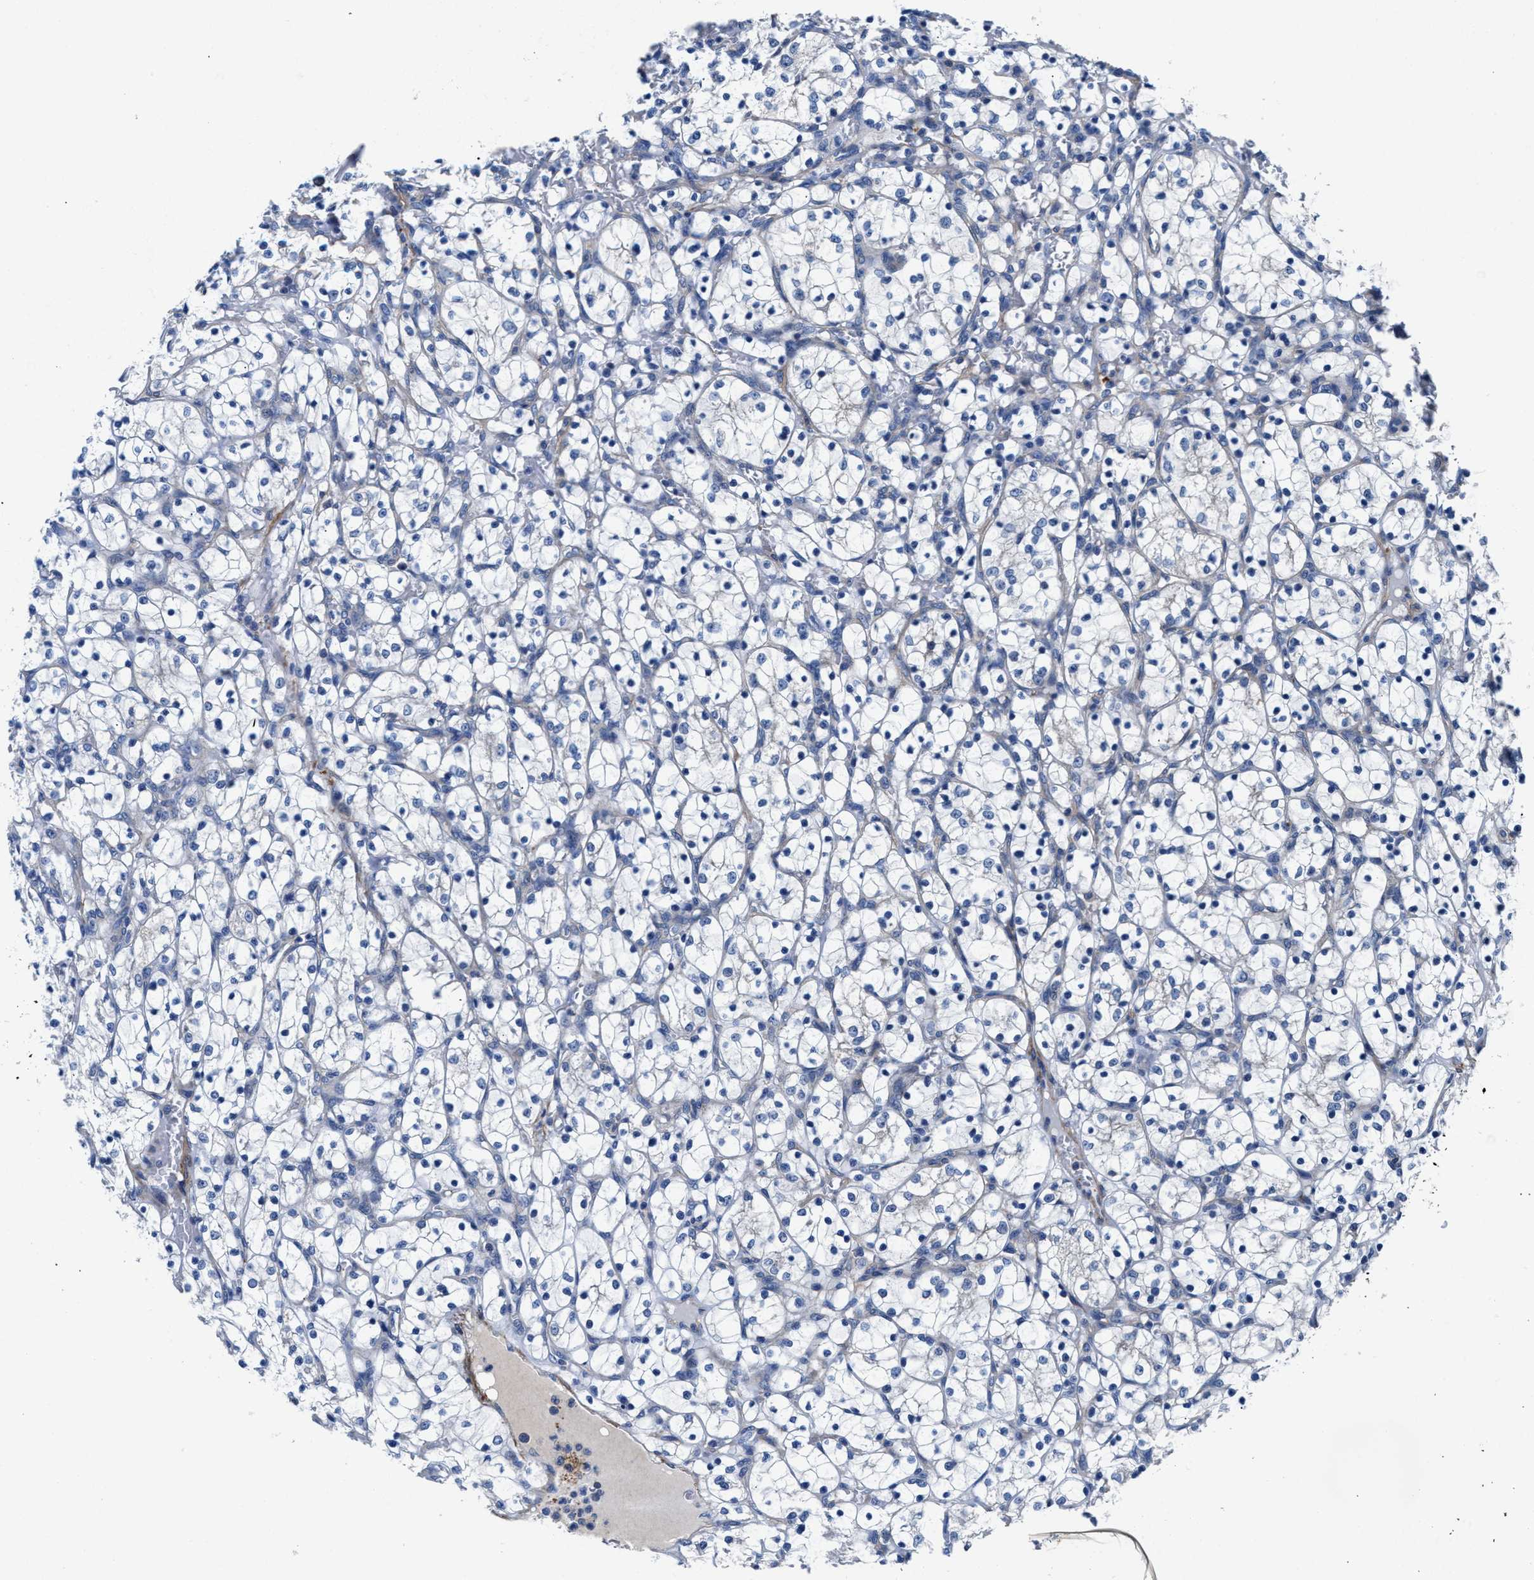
{"staining": {"intensity": "negative", "quantity": "none", "location": "none"}, "tissue": "renal cancer", "cell_type": "Tumor cells", "image_type": "cancer", "snomed": [{"axis": "morphology", "description": "Adenocarcinoma, NOS"}, {"axis": "topography", "description": "Kidney"}], "caption": "The photomicrograph exhibits no significant positivity in tumor cells of renal adenocarcinoma. (Brightfield microscopy of DAB (3,3'-diaminobenzidine) immunohistochemistry at high magnification).", "gene": "PARG", "patient": {"sex": "female", "age": 69}}